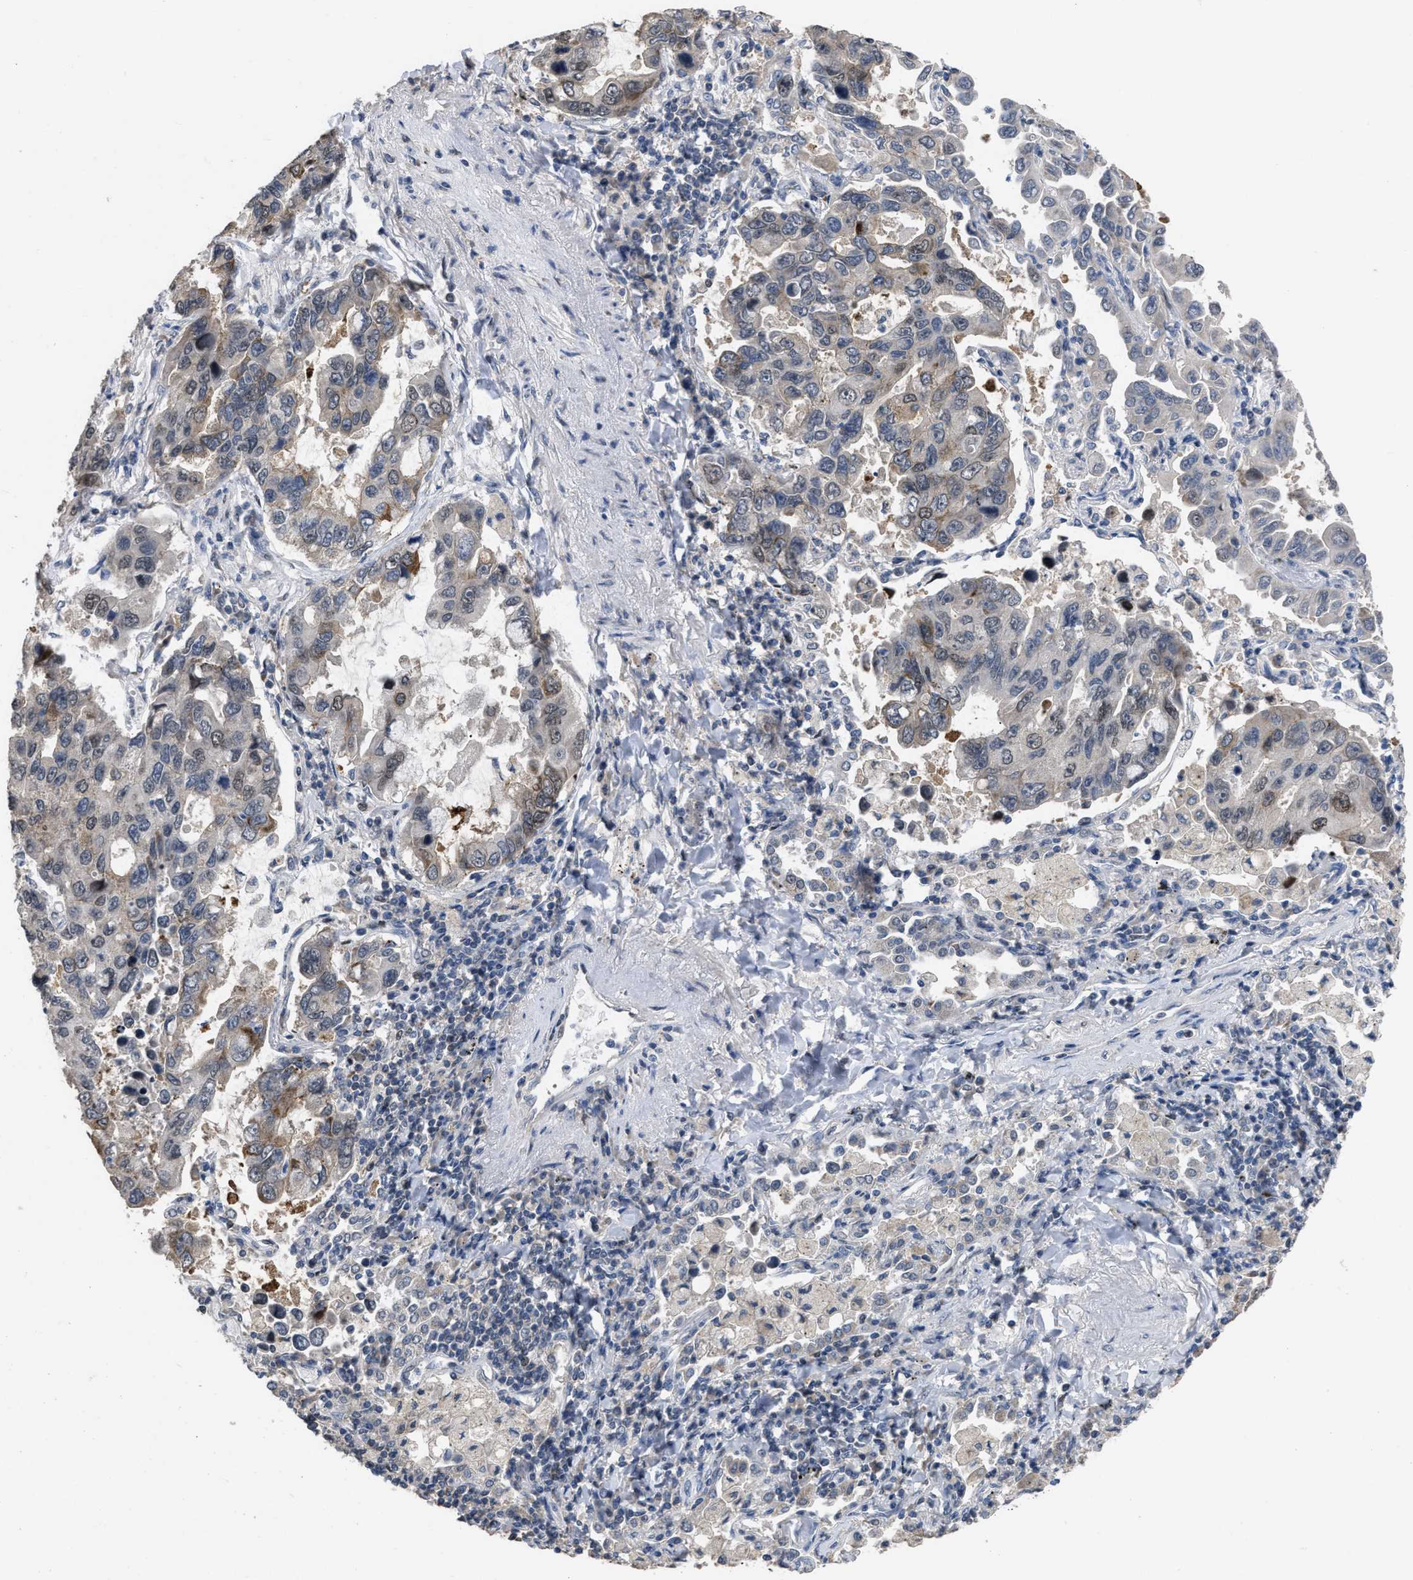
{"staining": {"intensity": "weak", "quantity": "25%-75%", "location": "cytoplasmic/membranous,nuclear"}, "tissue": "lung cancer", "cell_type": "Tumor cells", "image_type": "cancer", "snomed": [{"axis": "morphology", "description": "Adenocarcinoma, NOS"}, {"axis": "topography", "description": "Lung"}], "caption": "Protein analysis of lung cancer (adenocarcinoma) tissue reveals weak cytoplasmic/membranous and nuclear staining in approximately 25%-75% of tumor cells.", "gene": "SETDB1", "patient": {"sex": "male", "age": 64}}